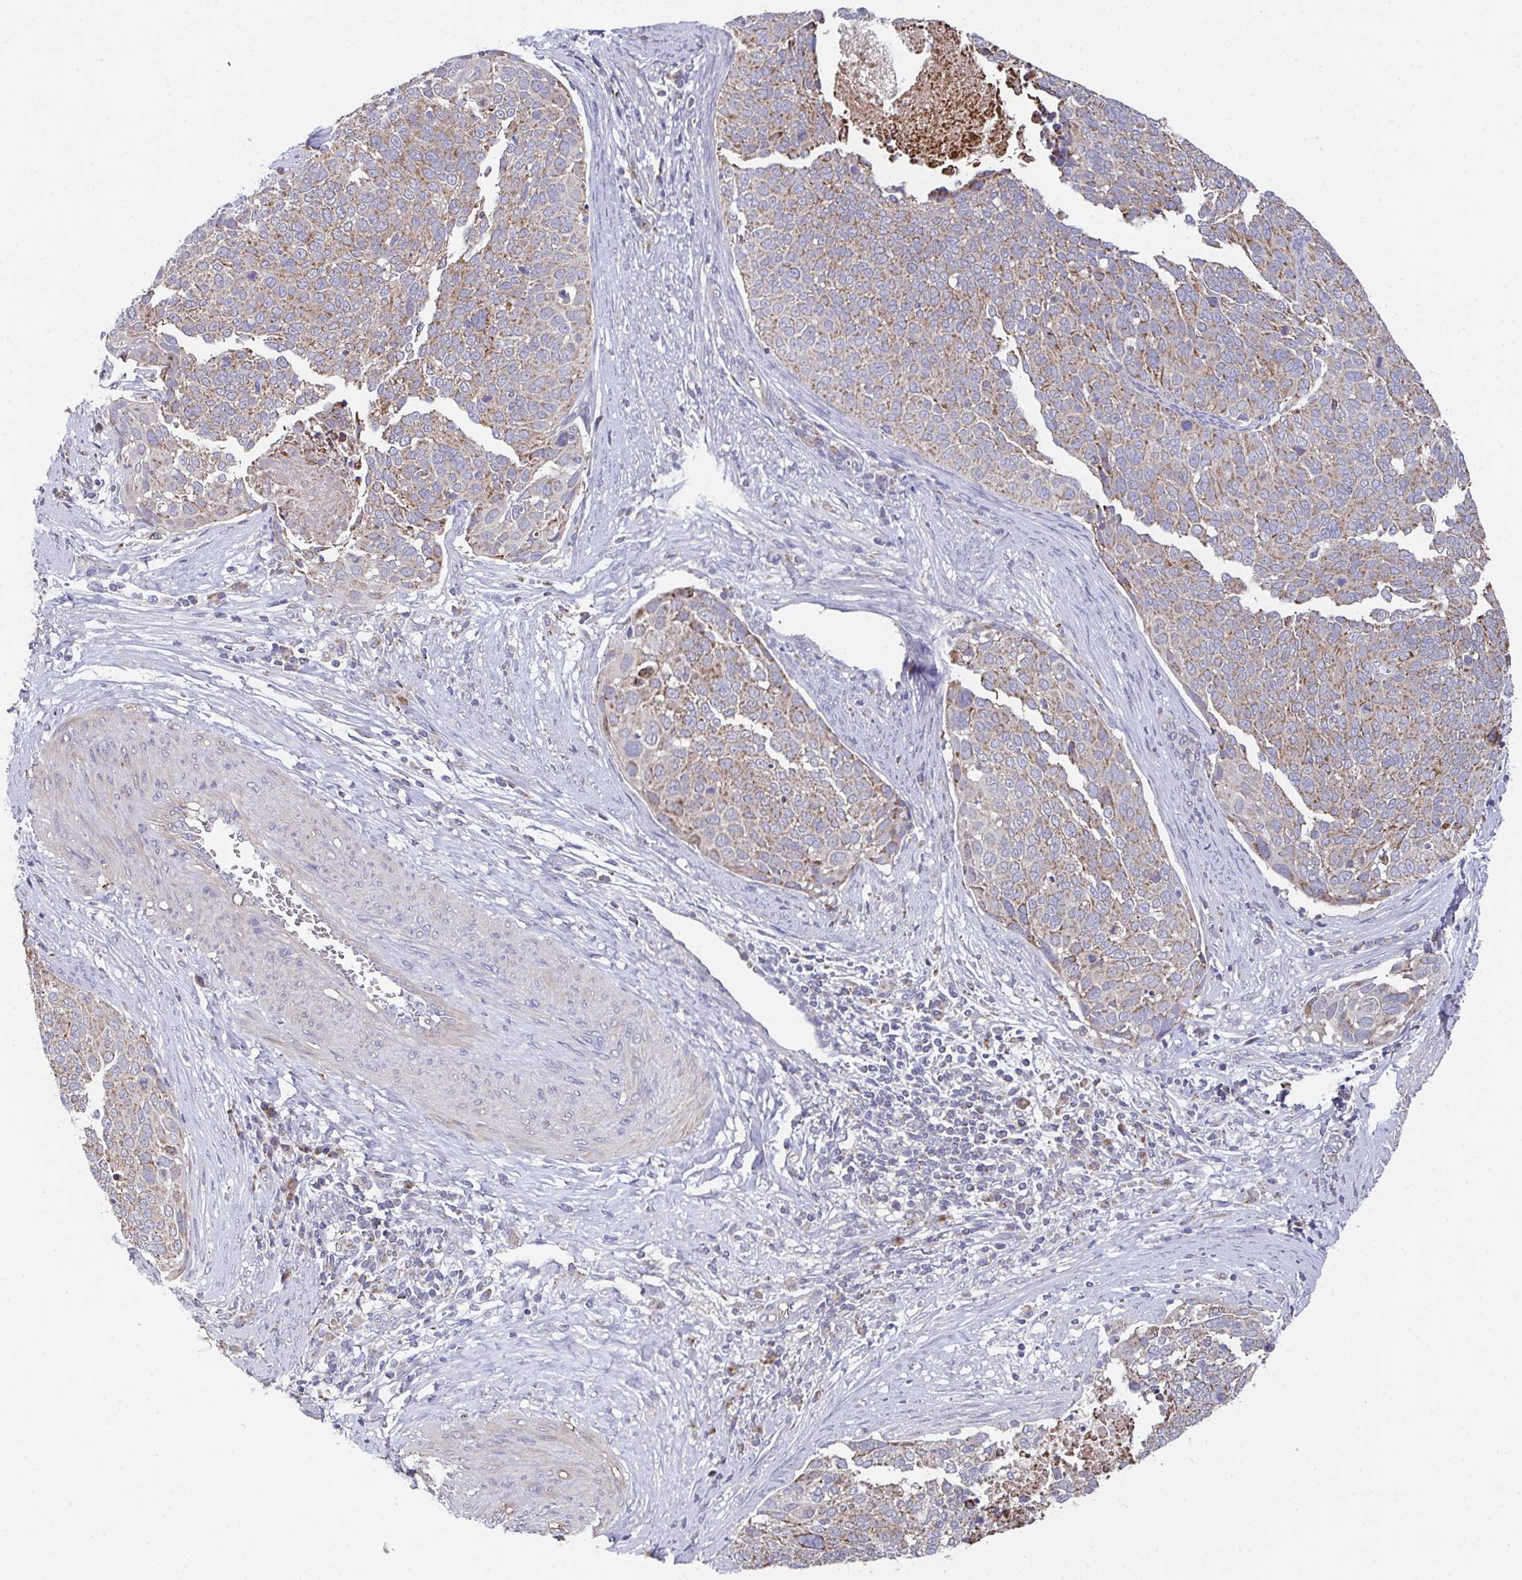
{"staining": {"intensity": "weak", "quantity": ">75%", "location": "cytoplasmic/membranous"}, "tissue": "cervical cancer", "cell_type": "Tumor cells", "image_type": "cancer", "snomed": [{"axis": "morphology", "description": "Squamous cell carcinoma, NOS"}, {"axis": "topography", "description": "Cervix"}], "caption": "Cervical cancer (squamous cell carcinoma) stained with DAB (3,3'-diaminobenzidine) immunohistochemistry reveals low levels of weak cytoplasmic/membranous expression in approximately >75% of tumor cells.", "gene": "MT-ND3", "patient": {"sex": "female", "age": 39}}